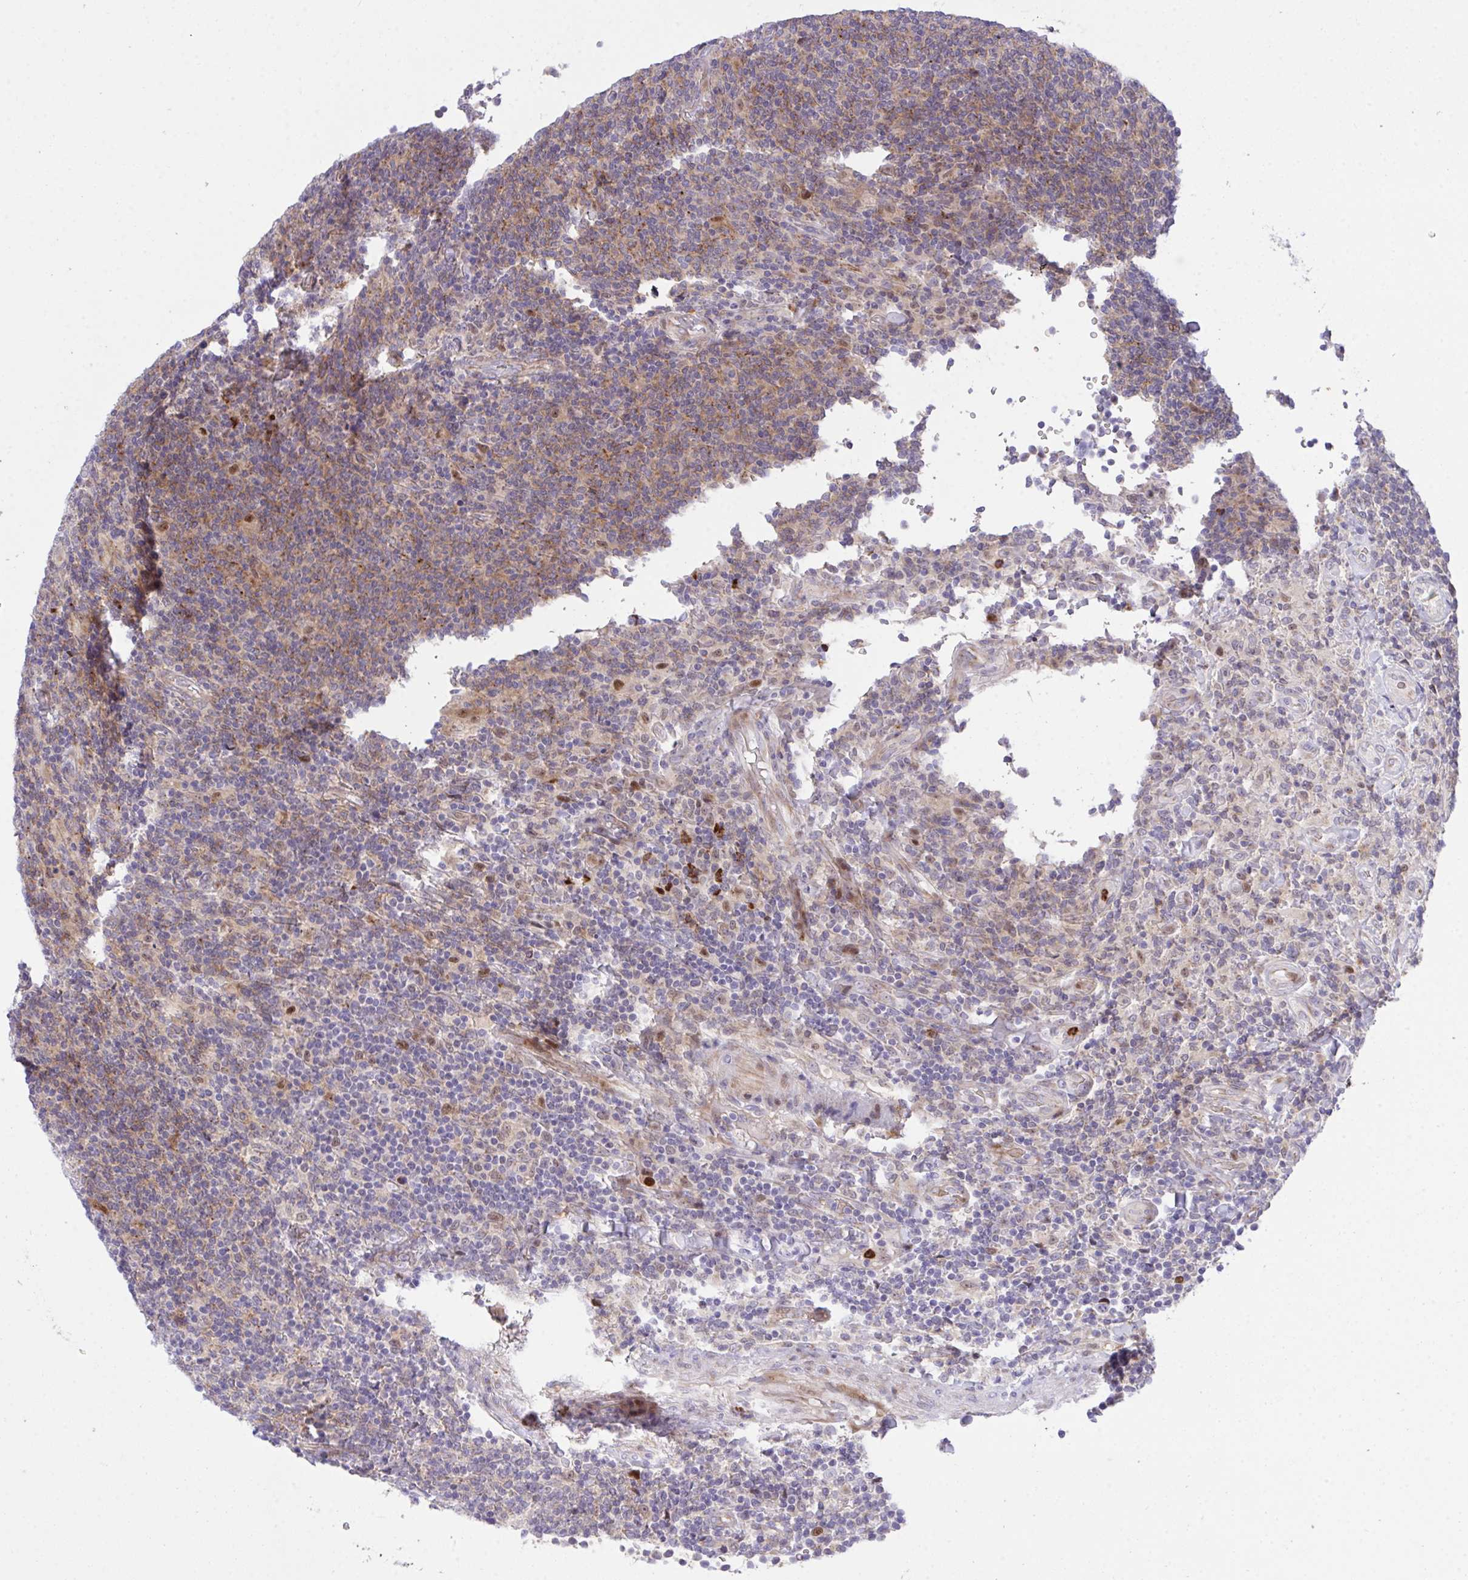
{"staining": {"intensity": "weak", "quantity": "25%-75%", "location": "cytoplasmic/membranous"}, "tissue": "lymphoma", "cell_type": "Tumor cells", "image_type": "cancer", "snomed": [{"axis": "morphology", "description": "Malignant lymphoma, non-Hodgkin's type, Low grade"}, {"axis": "topography", "description": "Lymph node"}], "caption": "A histopathology image of low-grade malignant lymphoma, non-Hodgkin's type stained for a protein demonstrates weak cytoplasmic/membranous brown staining in tumor cells.", "gene": "ZNF554", "patient": {"sex": "male", "age": 52}}